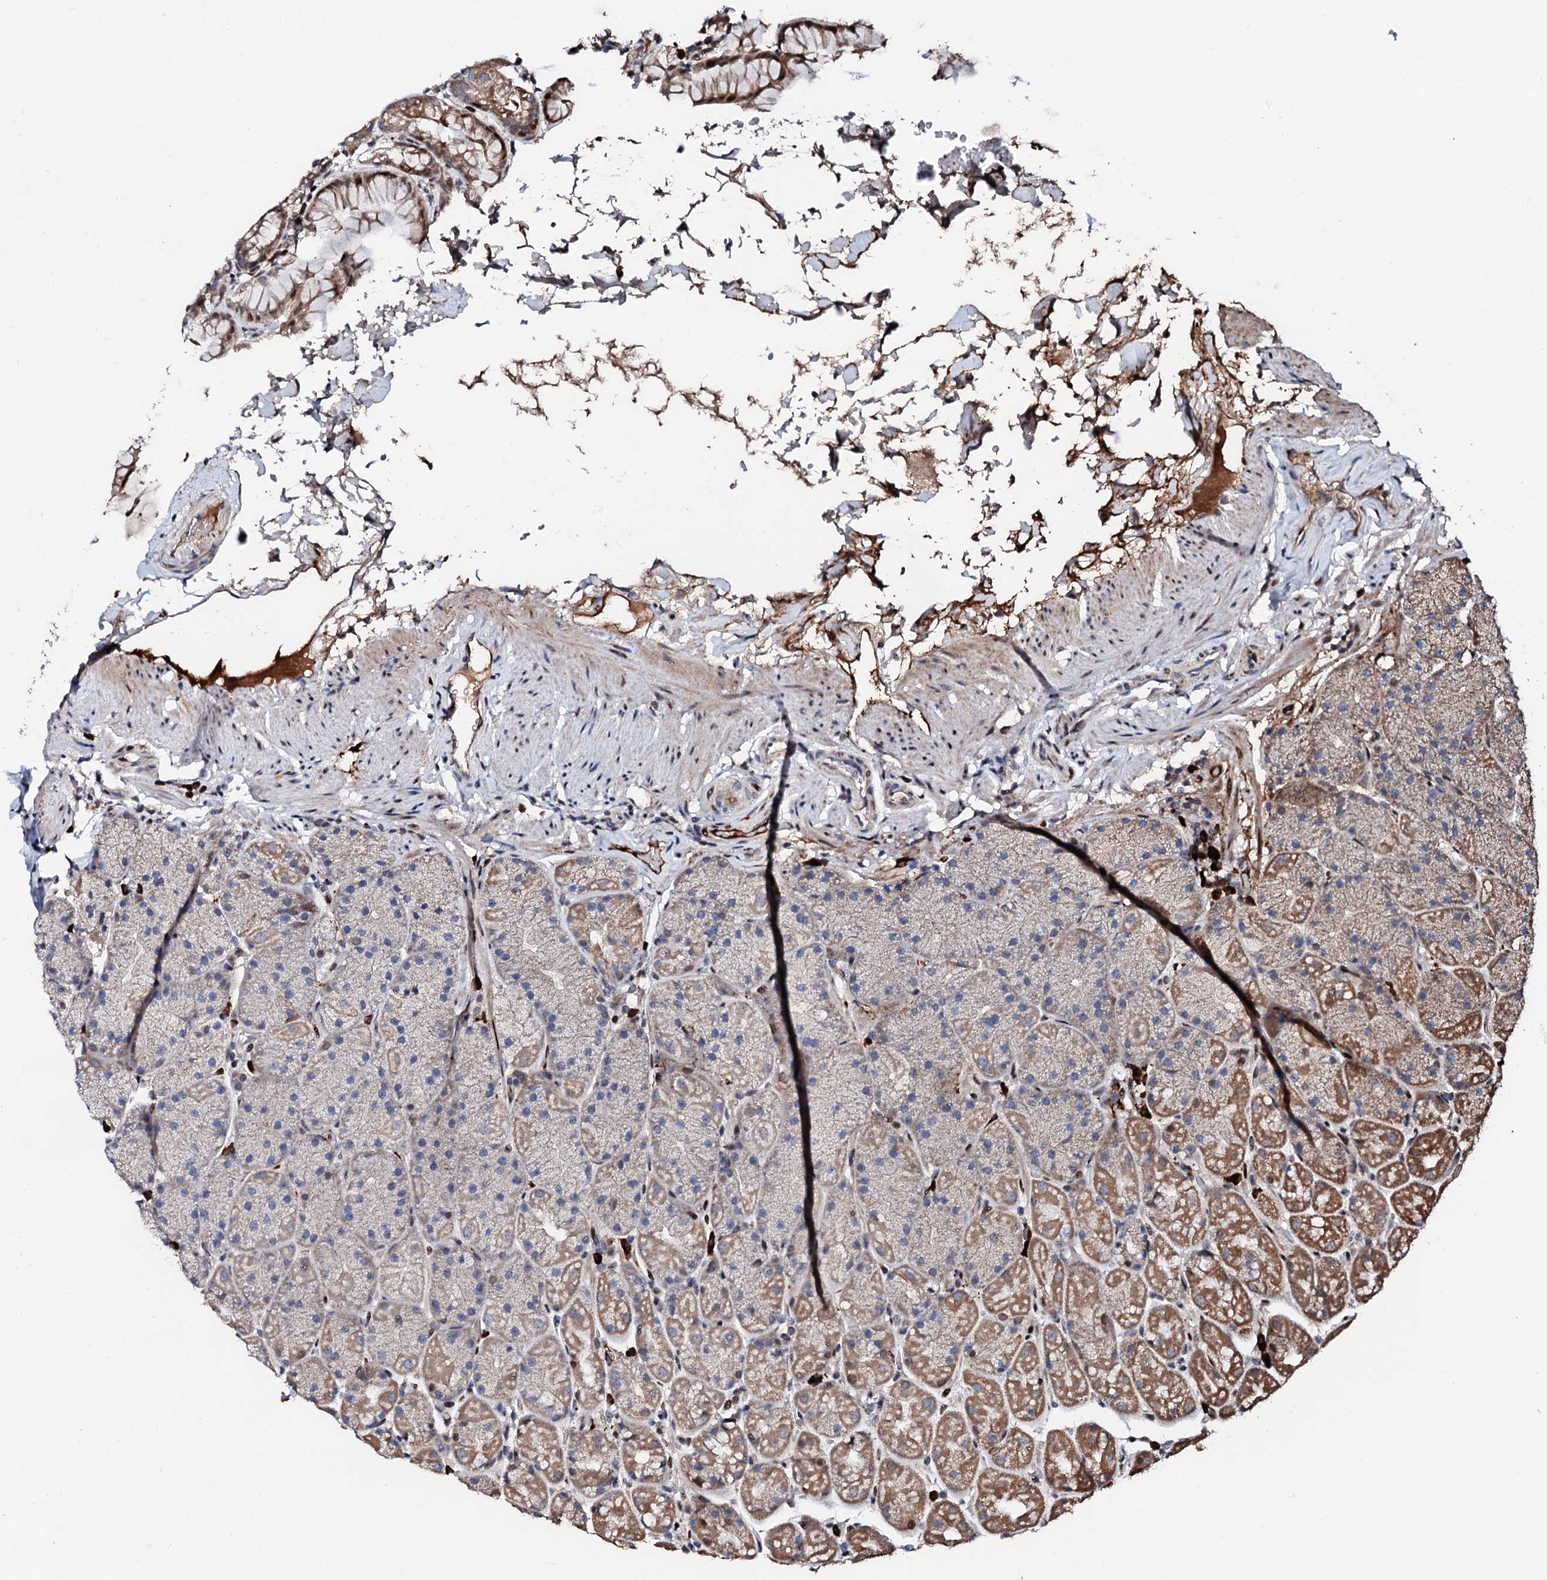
{"staining": {"intensity": "moderate", "quantity": "25%-75%", "location": "cytoplasmic/membranous,nuclear"}, "tissue": "stomach", "cell_type": "Glandular cells", "image_type": "normal", "snomed": [{"axis": "morphology", "description": "Normal tissue, NOS"}, {"axis": "topography", "description": "Stomach, upper"}, {"axis": "topography", "description": "Stomach, lower"}], "caption": "Stomach stained with immunohistochemistry exhibits moderate cytoplasmic/membranous,nuclear staining in about 25%-75% of glandular cells. The staining was performed using DAB (3,3'-diaminobenzidine), with brown indicating positive protein expression. Nuclei are stained blue with hematoxylin.", "gene": "KIF18A", "patient": {"sex": "male", "age": 67}}